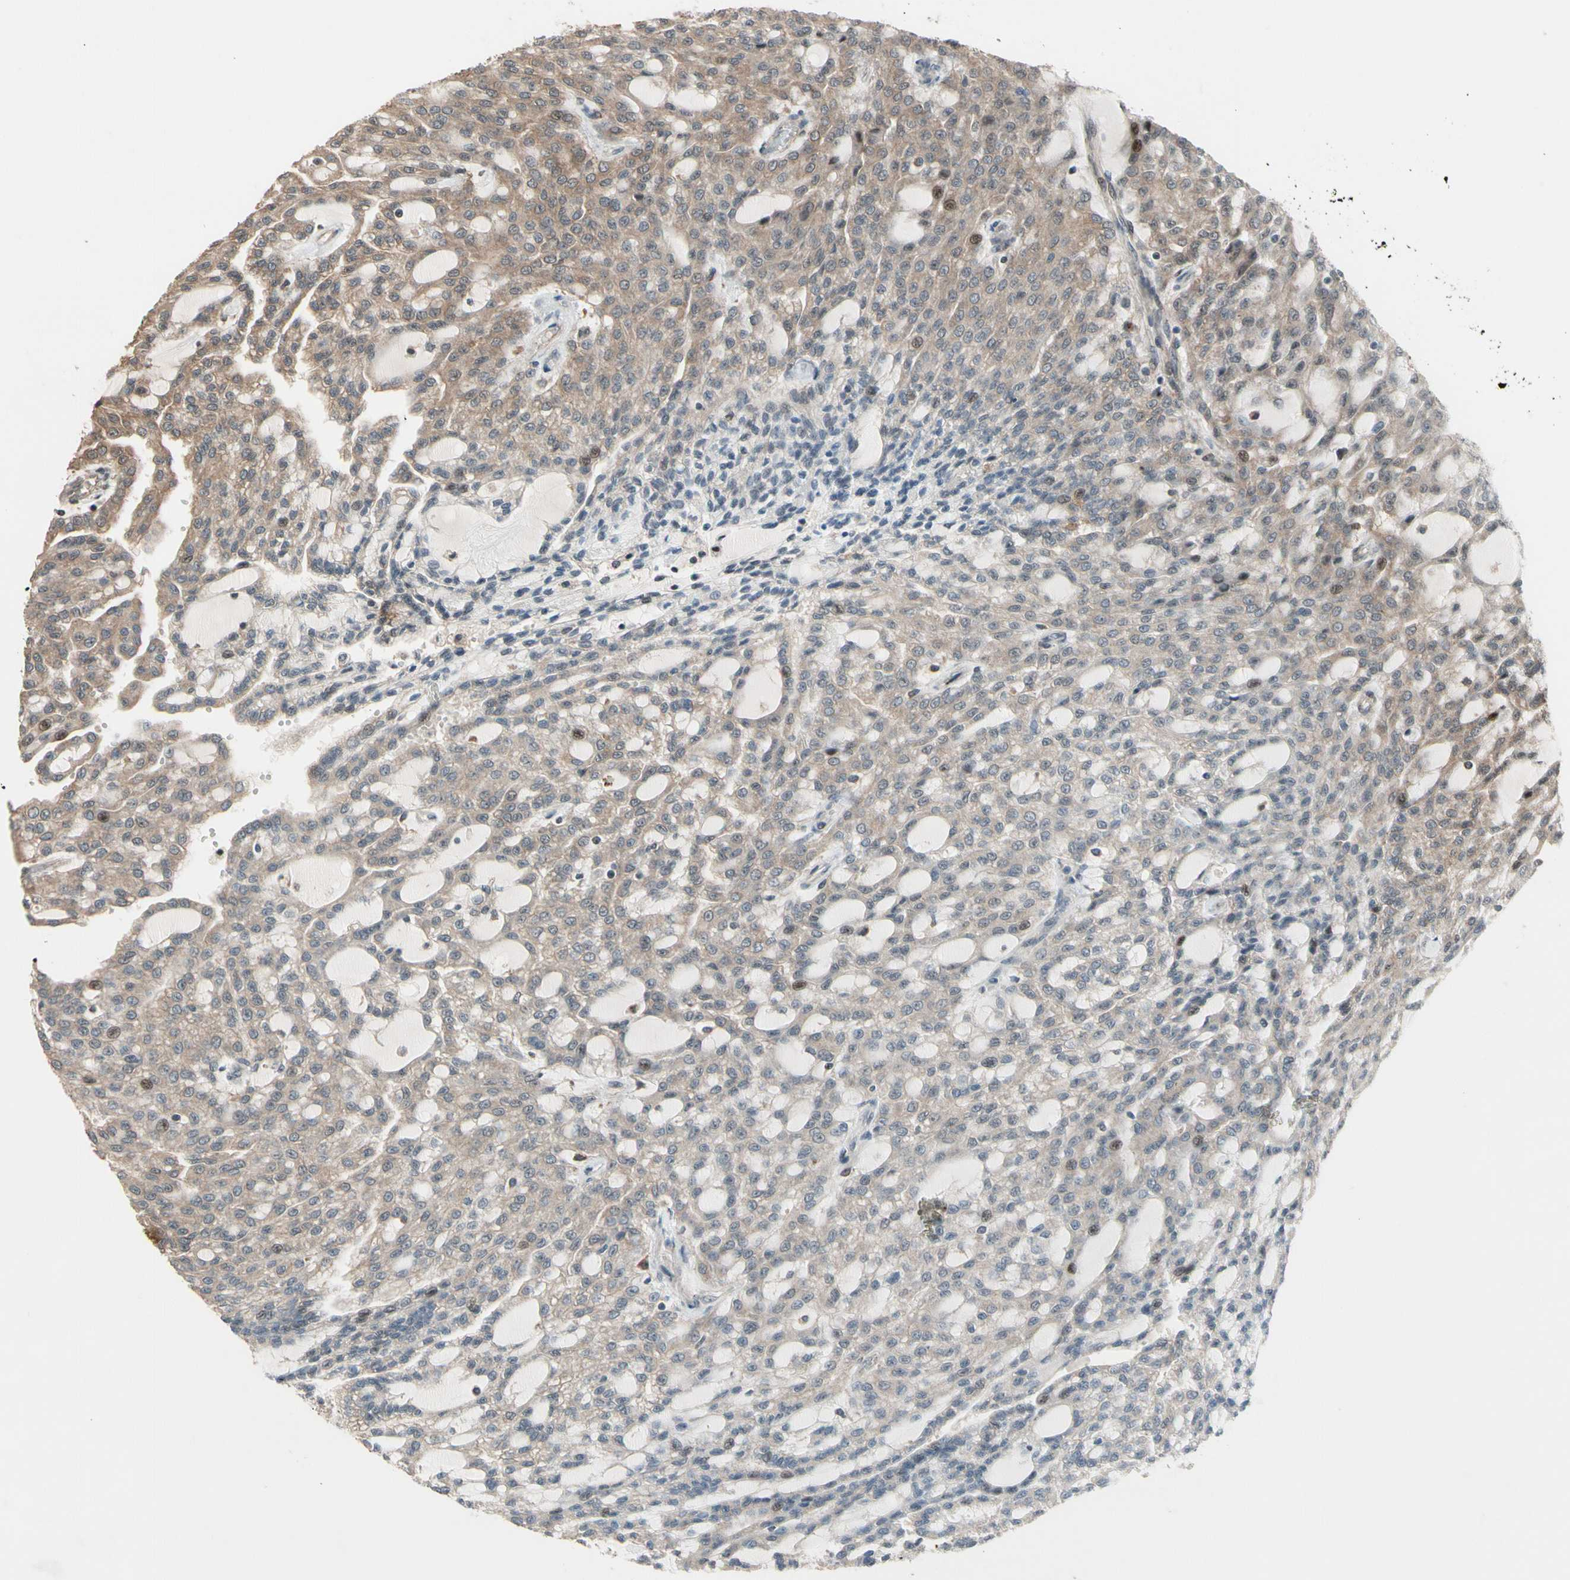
{"staining": {"intensity": "weak", "quantity": "<25%", "location": "cytoplasmic/membranous"}, "tissue": "renal cancer", "cell_type": "Tumor cells", "image_type": "cancer", "snomed": [{"axis": "morphology", "description": "Adenocarcinoma, NOS"}, {"axis": "topography", "description": "Kidney"}], "caption": "Tumor cells are negative for brown protein staining in renal adenocarcinoma.", "gene": "CSF1R", "patient": {"sex": "male", "age": 63}}